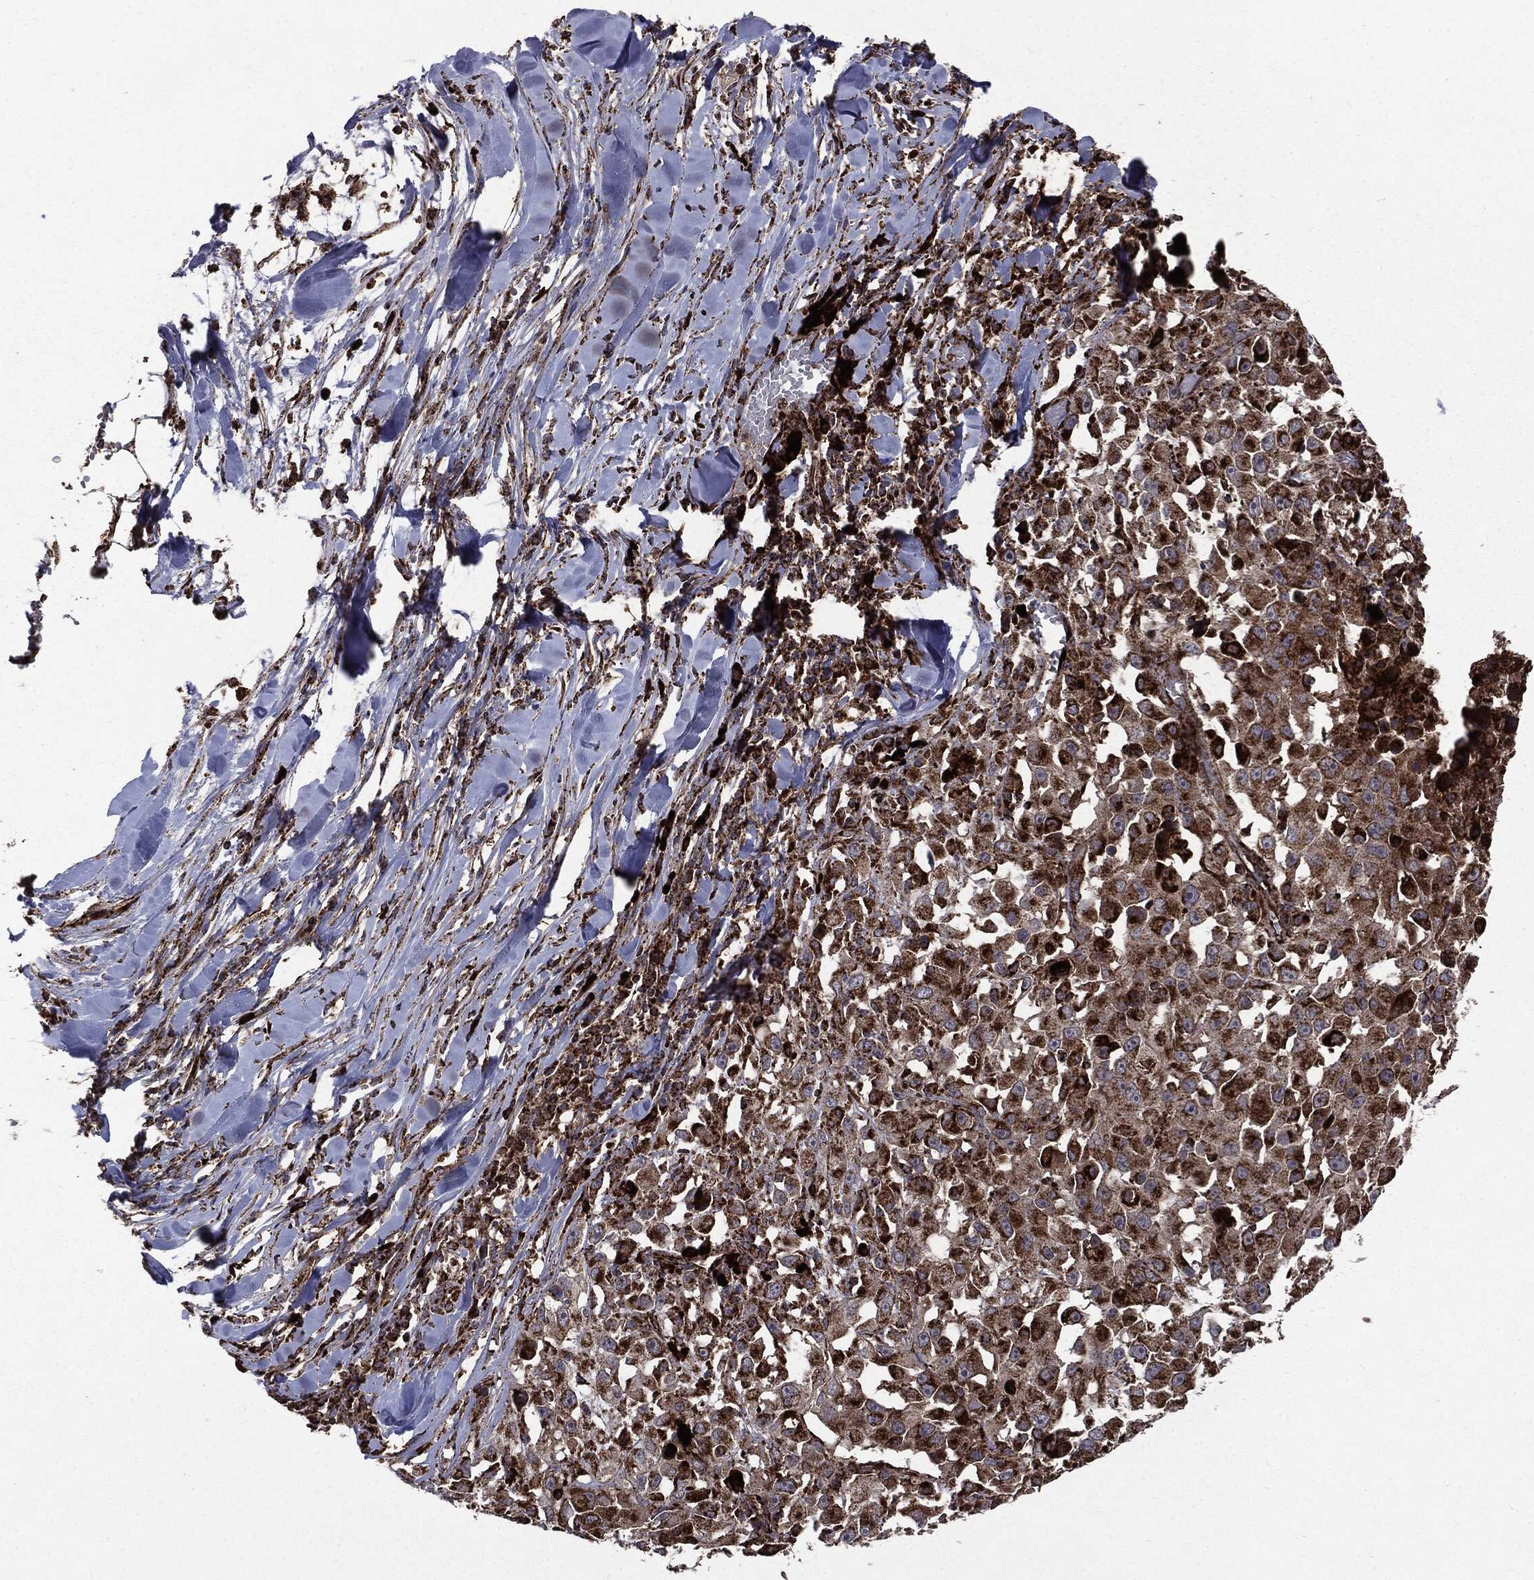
{"staining": {"intensity": "moderate", "quantity": ">75%", "location": "cytoplasmic/membranous"}, "tissue": "melanoma", "cell_type": "Tumor cells", "image_type": "cancer", "snomed": [{"axis": "morphology", "description": "Malignant melanoma, Metastatic site"}, {"axis": "topography", "description": "Lymph node"}], "caption": "Protein staining shows moderate cytoplasmic/membranous positivity in about >75% of tumor cells in malignant melanoma (metastatic site).", "gene": "MAP2K1", "patient": {"sex": "male", "age": 50}}